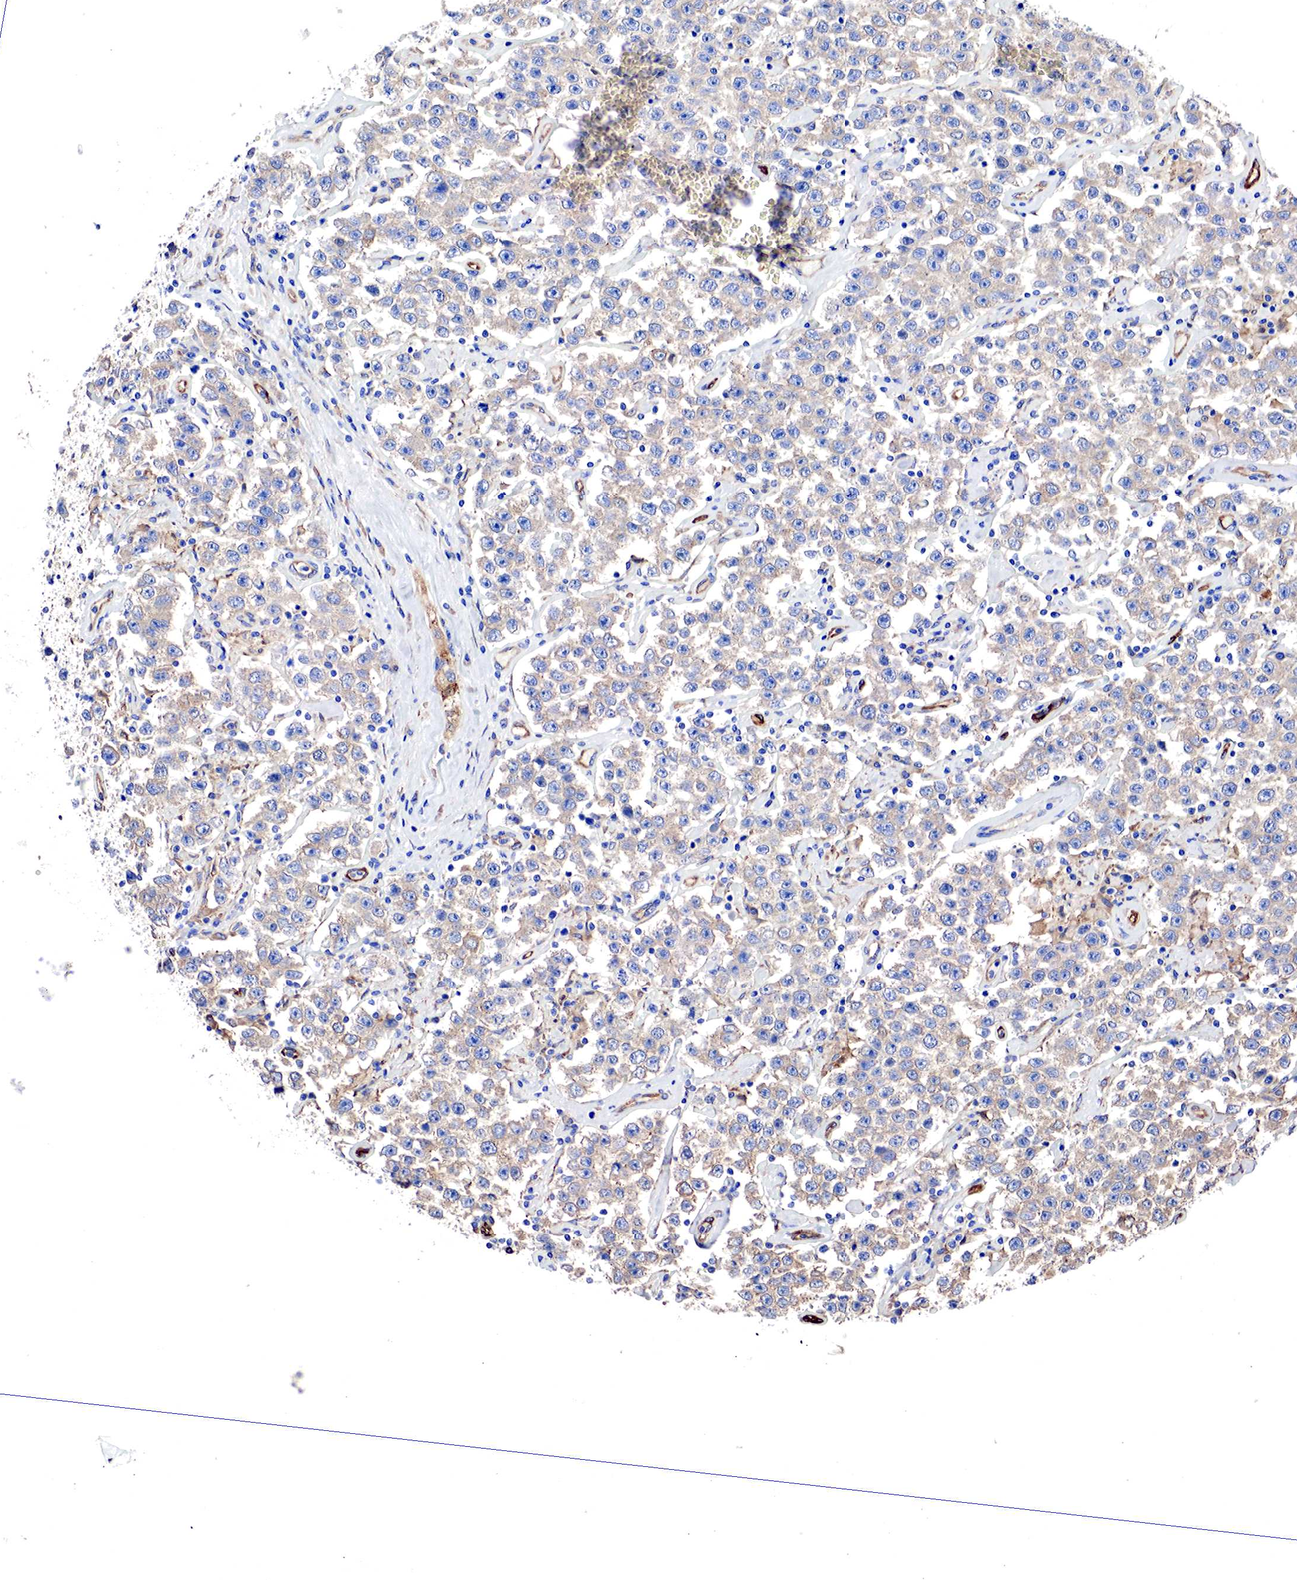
{"staining": {"intensity": "moderate", "quantity": "25%-75%", "location": "cytoplasmic/membranous"}, "tissue": "testis cancer", "cell_type": "Tumor cells", "image_type": "cancer", "snomed": [{"axis": "morphology", "description": "Seminoma, NOS"}, {"axis": "topography", "description": "Testis"}], "caption": "Protein expression analysis of human testis seminoma reveals moderate cytoplasmic/membranous staining in about 25%-75% of tumor cells. Immunohistochemistry (ihc) stains the protein in brown and the nuclei are stained blue.", "gene": "RDX", "patient": {"sex": "male", "age": 52}}